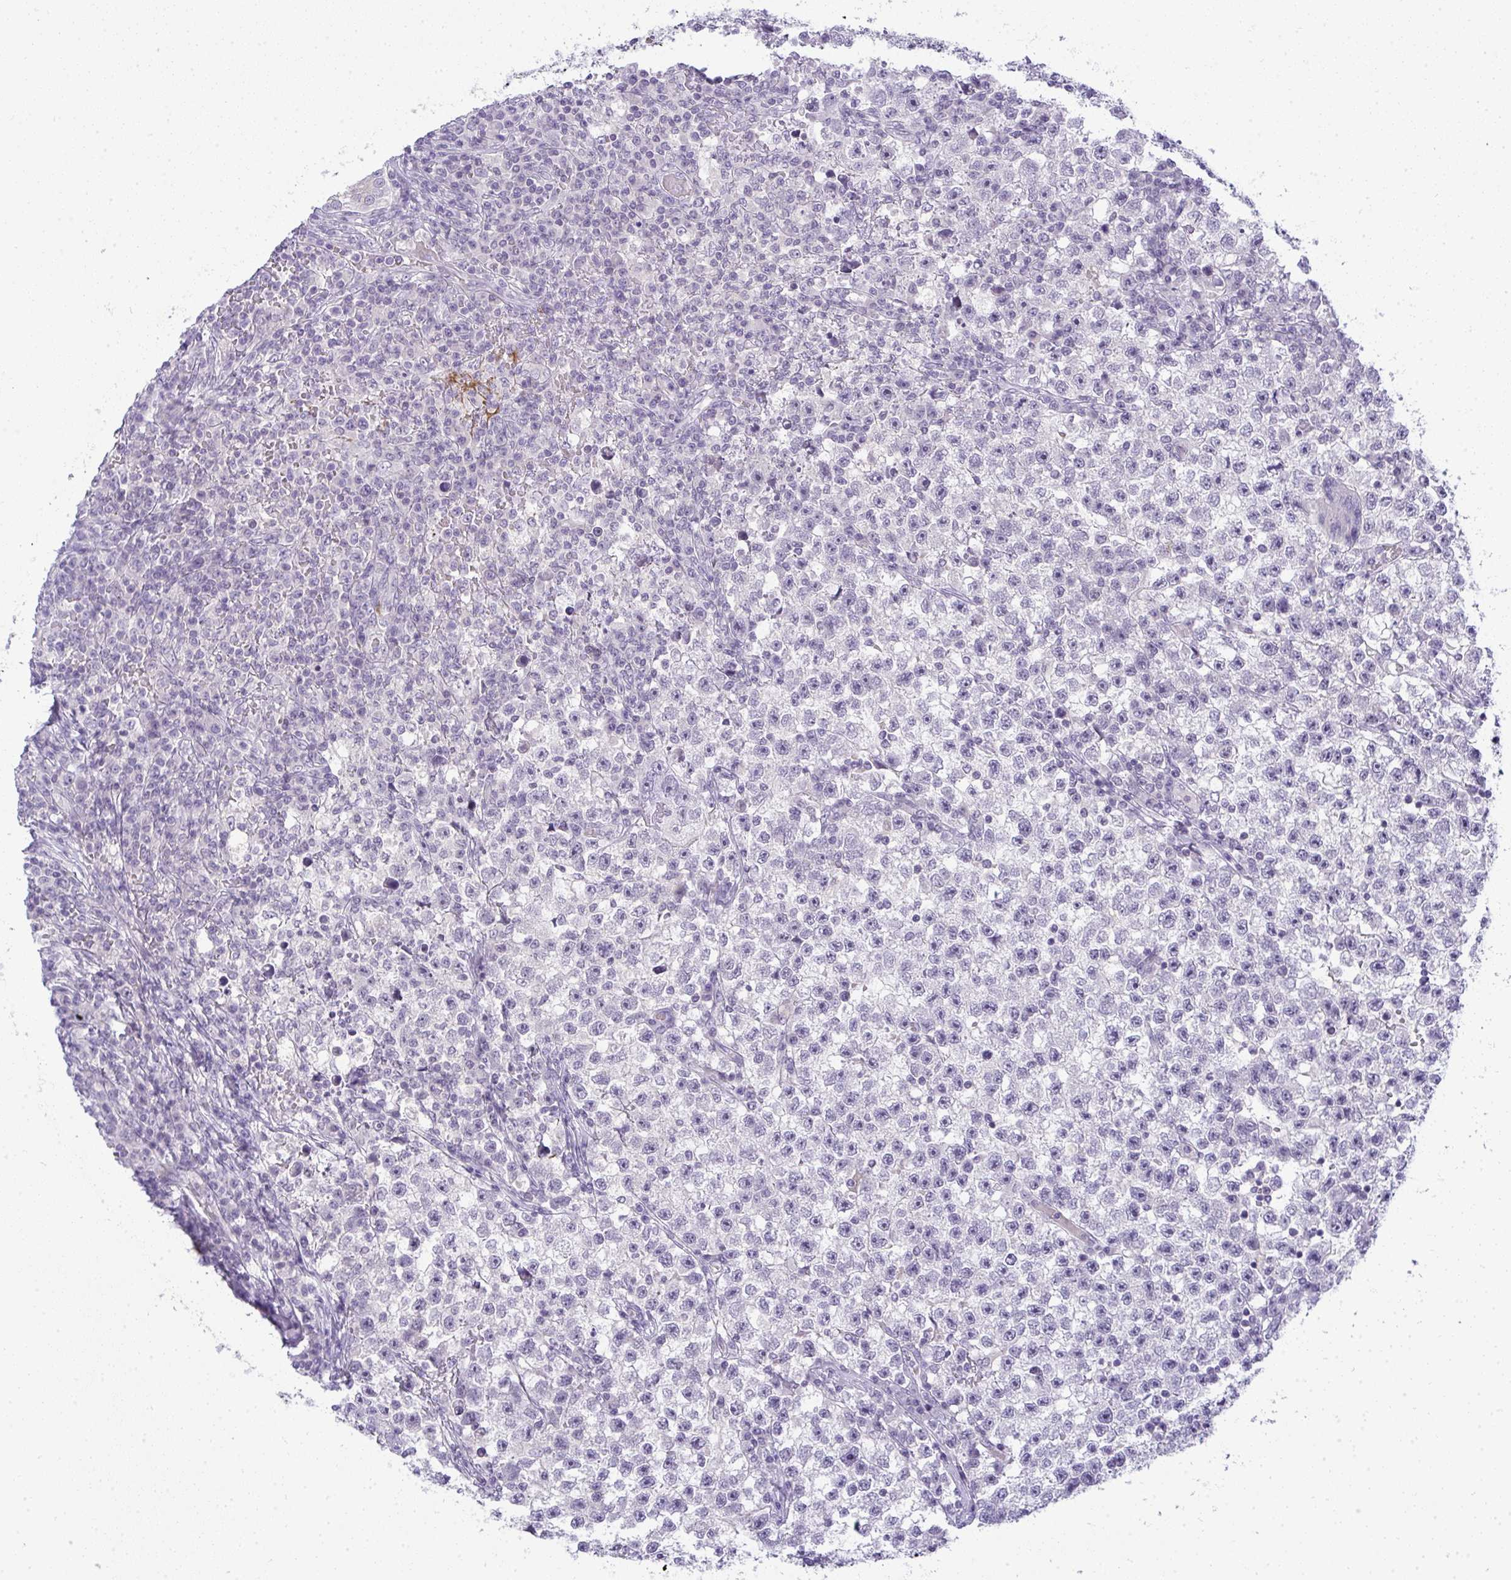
{"staining": {"intensity": "negative", "quantity": "none", "location": "none"}, "tissue": "testis cancer", "cell_type": "Tumor cells", "image_type": "cancer", "snomed": [{"axis": "morphology", "description": "Seminoma, NOS"}, {"axis": "topography", "description": "Testis"}], "caption": "There is no significant expression in tumor cells of testis cancer (seminoma).", "gene": "TMEM82", "patient": {"sex": "male", "age": 22}}